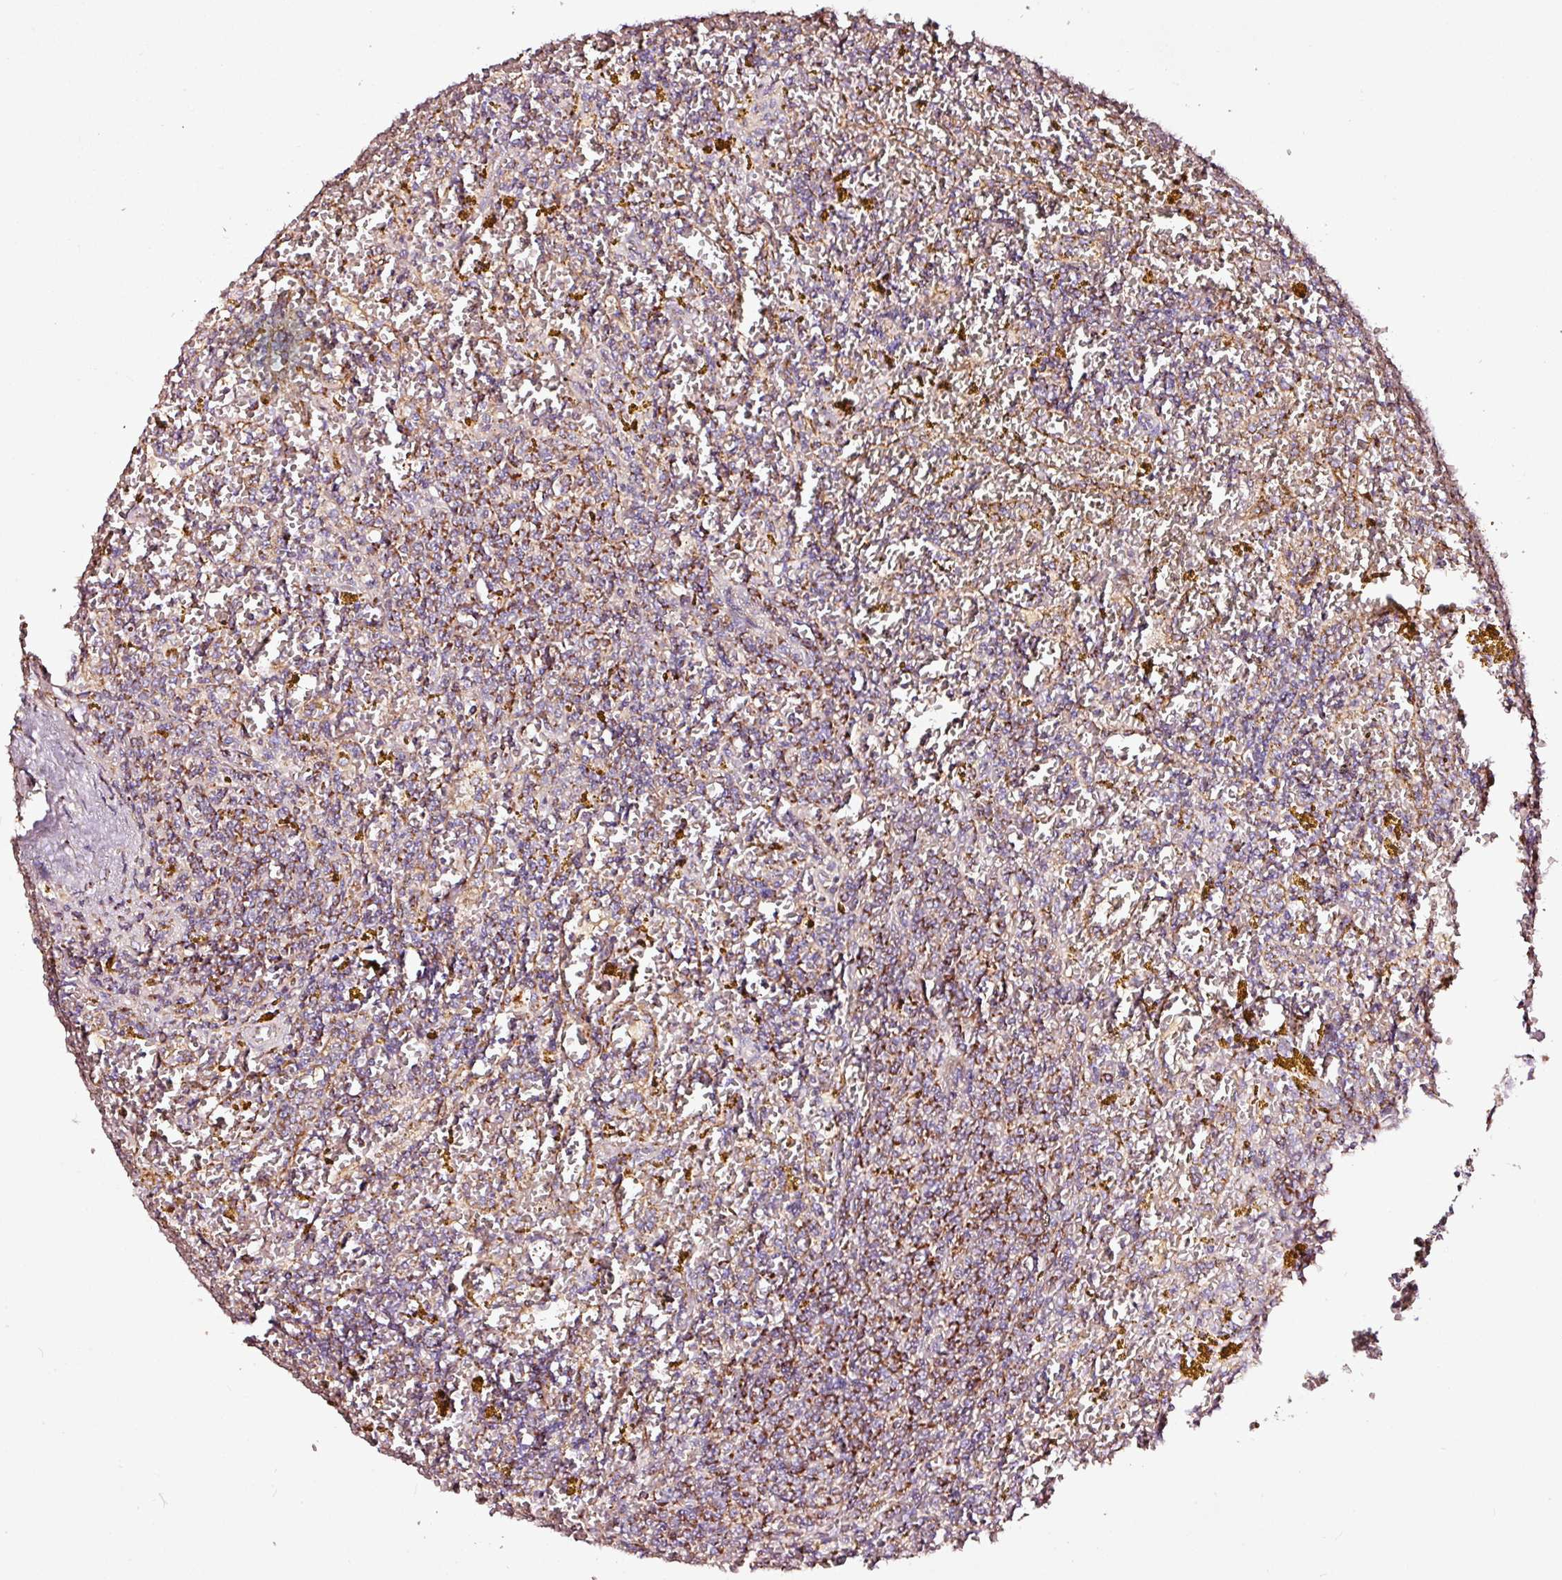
{"staining": {"intensity": "moderate", "quantity": ">75%", "location": "cytoplasmic/membranous"}, "tissue": "lymphoma", "cell_type": "Tumor cells", "image_type": "cancer", "snomed": [{"axis": "morphology", "description": "Malignant lymphoma, non-Hodgkin's type, Low grade"}, {"axis": "topography", "description": "Spleen"}, {"axis": "topography", "description": "Lymph node"}], "caption": "Immunohistochemistry (DAB) staining of human lymphoma shows moderate cytoplasmic/membranous protein staining in approximately >75% of tumor cells.", "gene": "TPM1", "patient": {"sex": "female", "age": 66}}